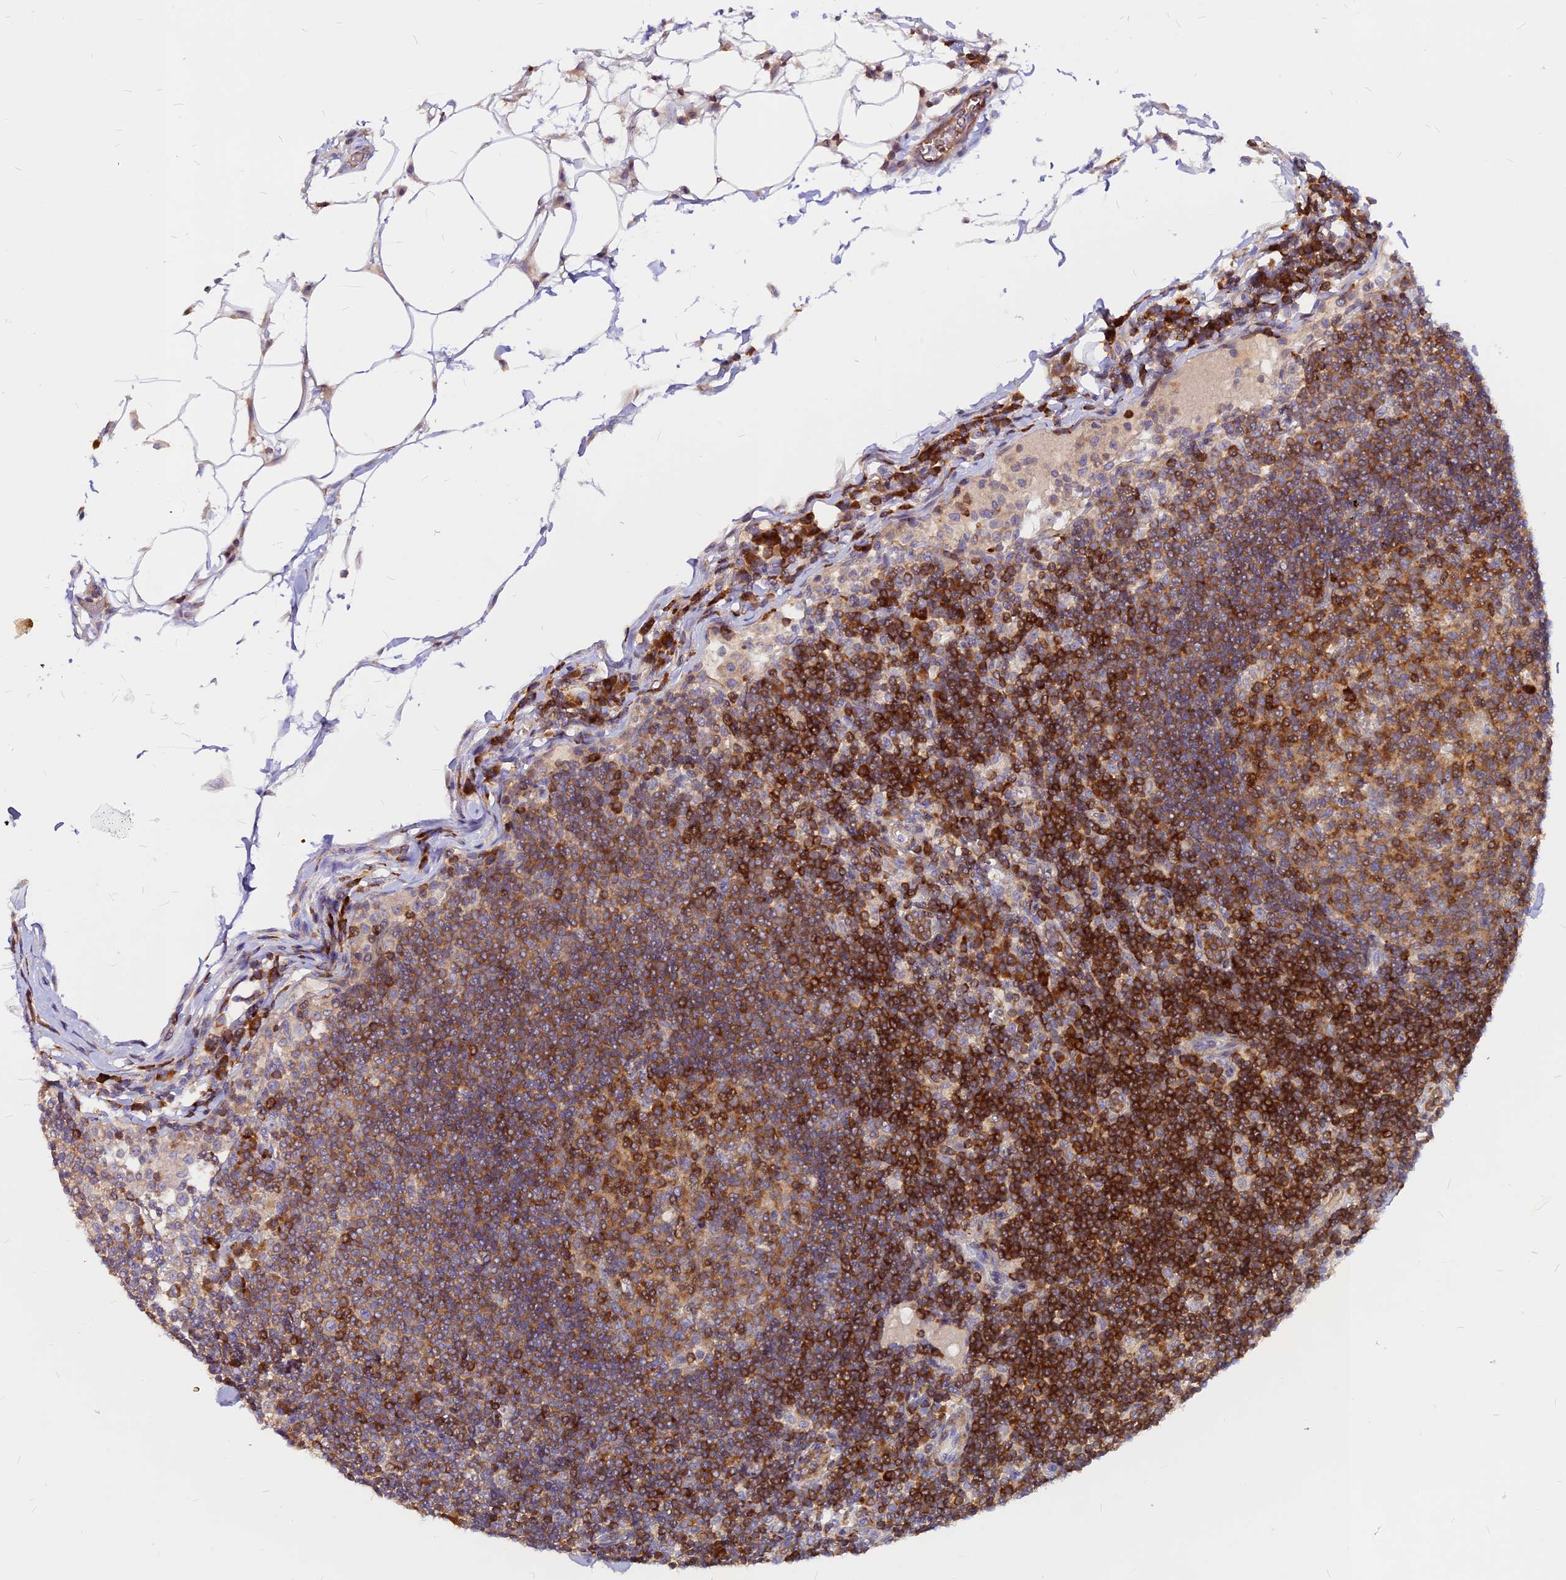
{"staining": {"intensity": "strong", "quantity": "25%-75%", "location": "cytoplasmic/membranous"}, "tissue": "lymph node", "cell_type": "Germinal center cells", "image_type": "normal", "snomed": [{"axis": "morphology", "description": "Normal tissue, NOS"}, {"axis": "topography", "description": "Lymph node"}], "caption": "Lymph node was stained to show a protein in brown. There is high levels of strong cytoplasmic/membranous positivity in about 25%-75% of germinal center cells.", "gene": "DENND2D", "patient": {"sex": "female", "age": 53}}